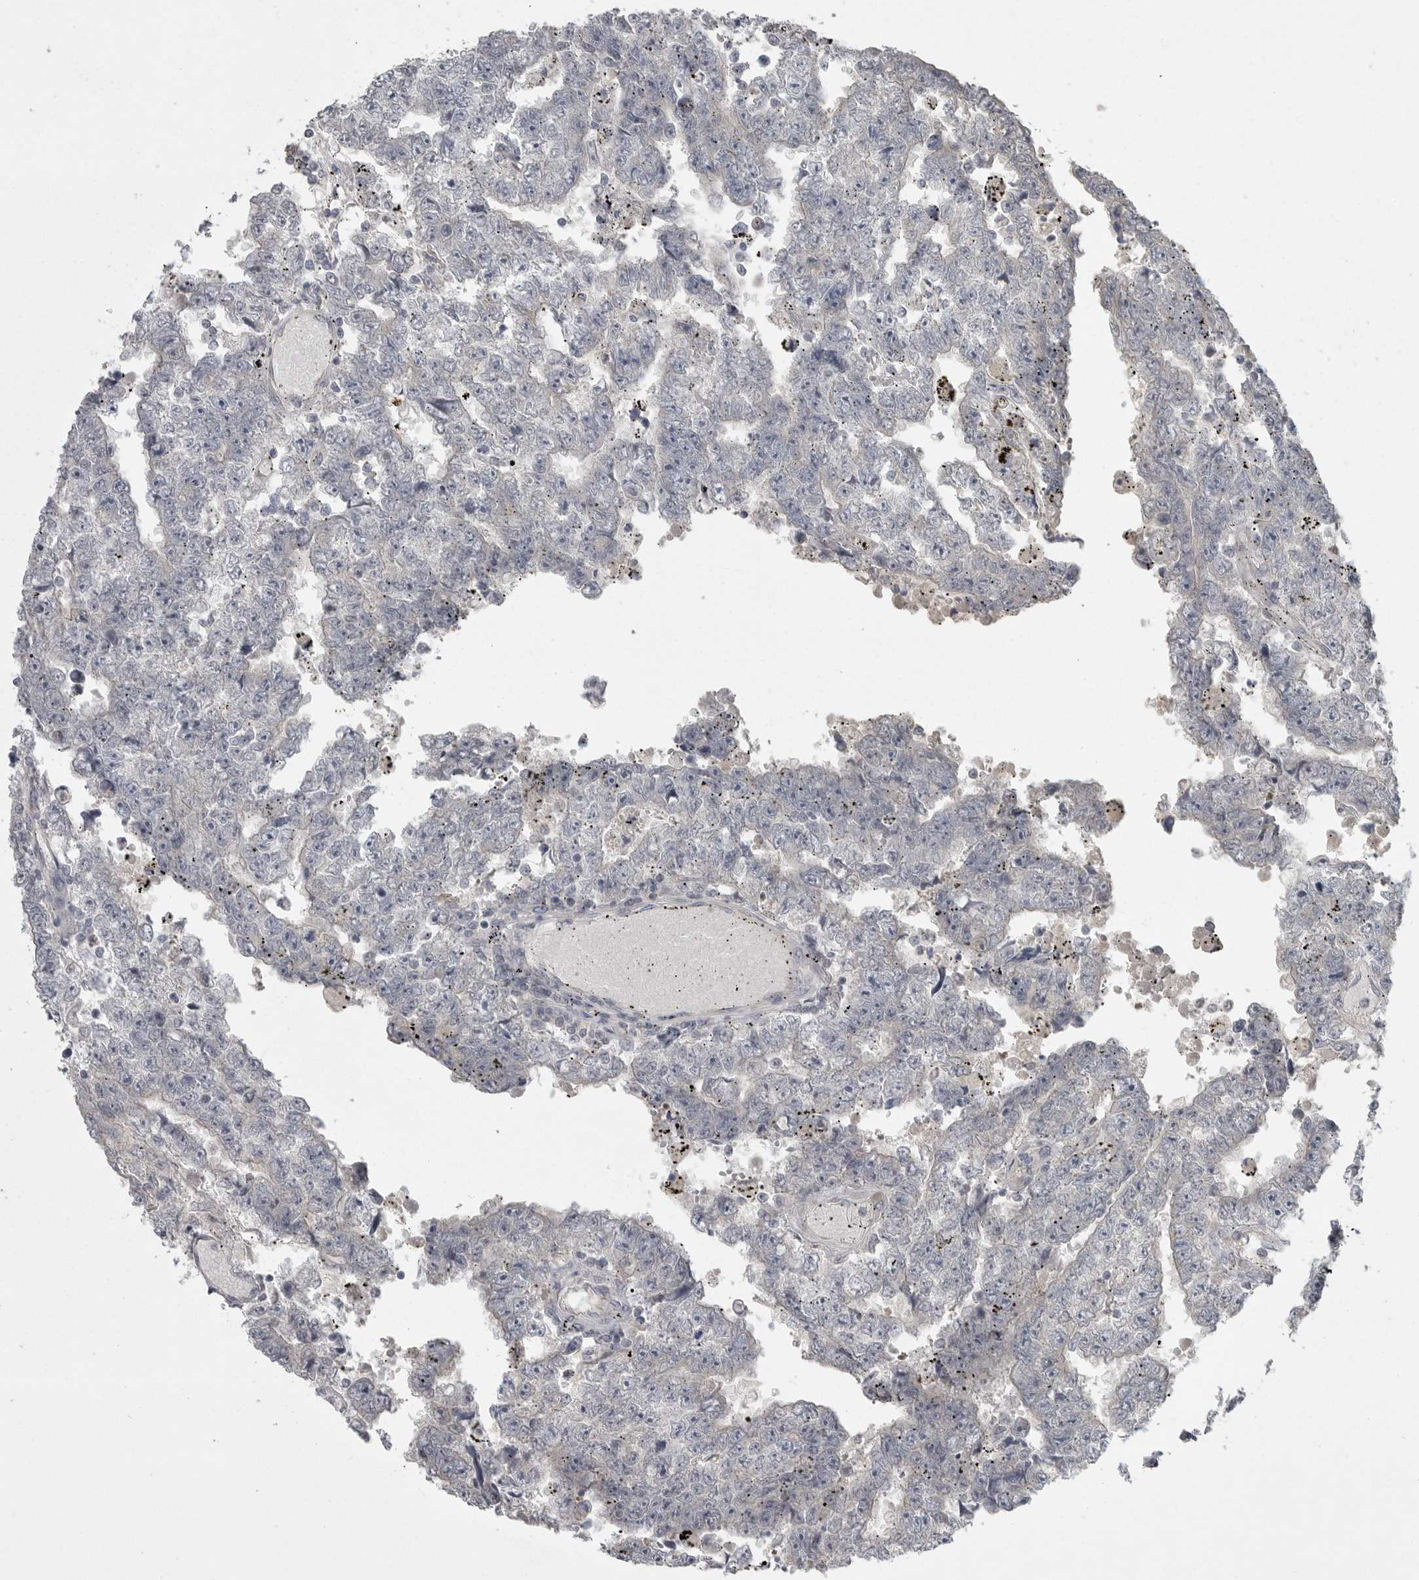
{"staining": {"intensity": "negative", "quantity": "none", "location": "none"}, "tissue": "testis cancer", "cell_type": "Tumor cells", "image_type": "cancer", "snomed": [{"axis": "morphology", "description": "Carcinoma, Embryonal, NOS"}, {"axis": "topography", "description": "Testis"}], "caption": "Testis embryonal carcinoma was stained to show a protein in brown. There is no significant positivity in tumor cells.", "gene": "PHF13", "patient": {"sex": "male", "age": 25}}